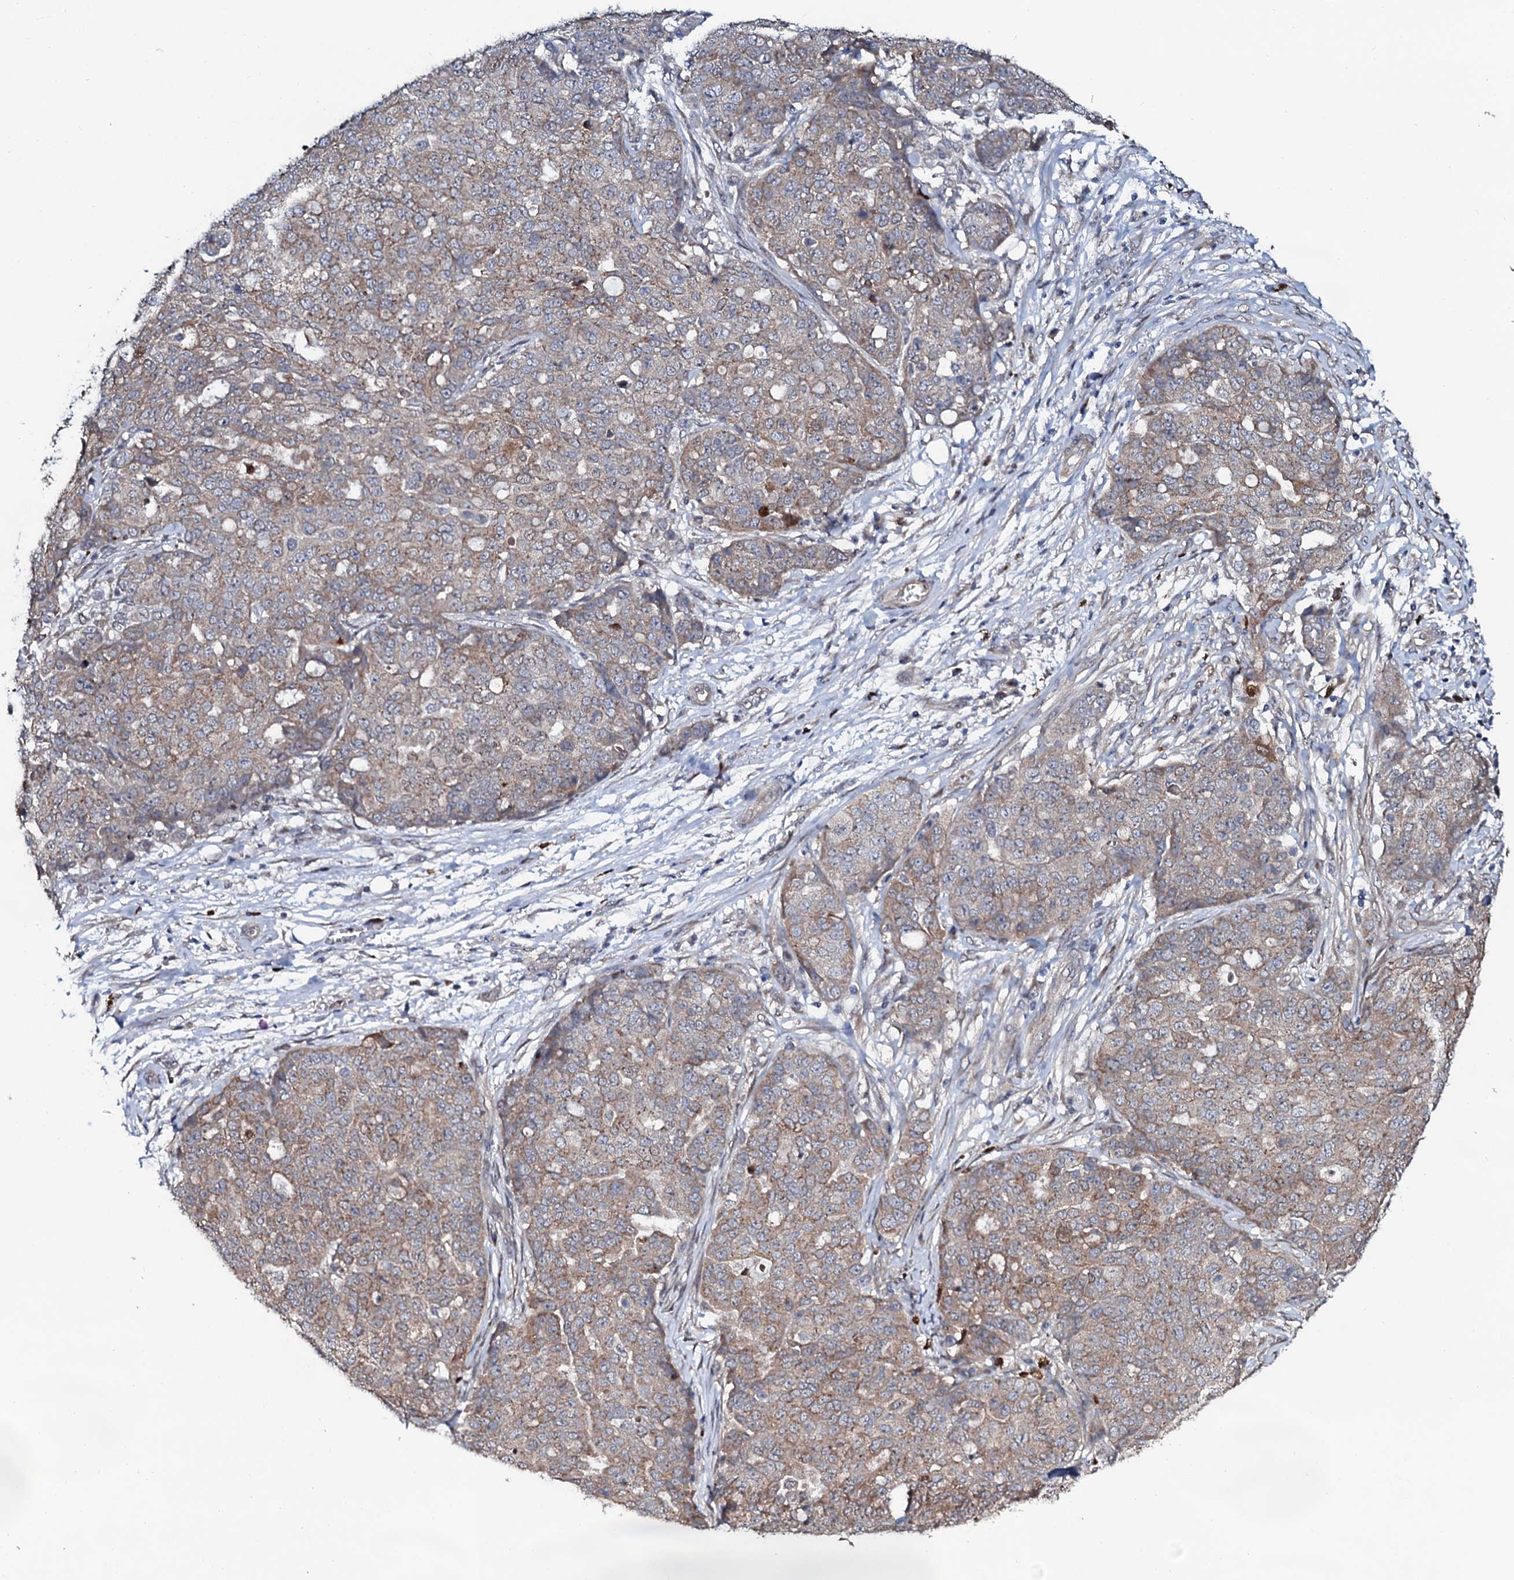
{"staining": {"intensity": "moderate", "quantity": ">75%", "location": "cytoplasmic/membranous"}, "tissue": "ovarian cancer", "cell_type": "Tumor cells", "image_type": "cancer", "snomed": [{"axis": "morphology", "description": "Cystadenocarcinoma, serous, NOS"}, {"axis": "topography", "description": "Soft tissue"}, {"axis": "topography", "description": "Ovary"}], "caption": "Immunohistochemistry (IHC) (DAB (3,3'-diaminobenzidine)) staining of human ovarian cancer (serous cystadenocarcinoma) demonstrates moderate cytoplasmic/membranous protein staining in approximately >75% of tumor cells. The staining is performed using DAB (3,3'-diaminobenzidine) brown chromogen to label protein expression. The nuclei are counter-stained blue using hematoxylin.", "gene": "COG6", "patient": {"sex": "female", "age": 57}}